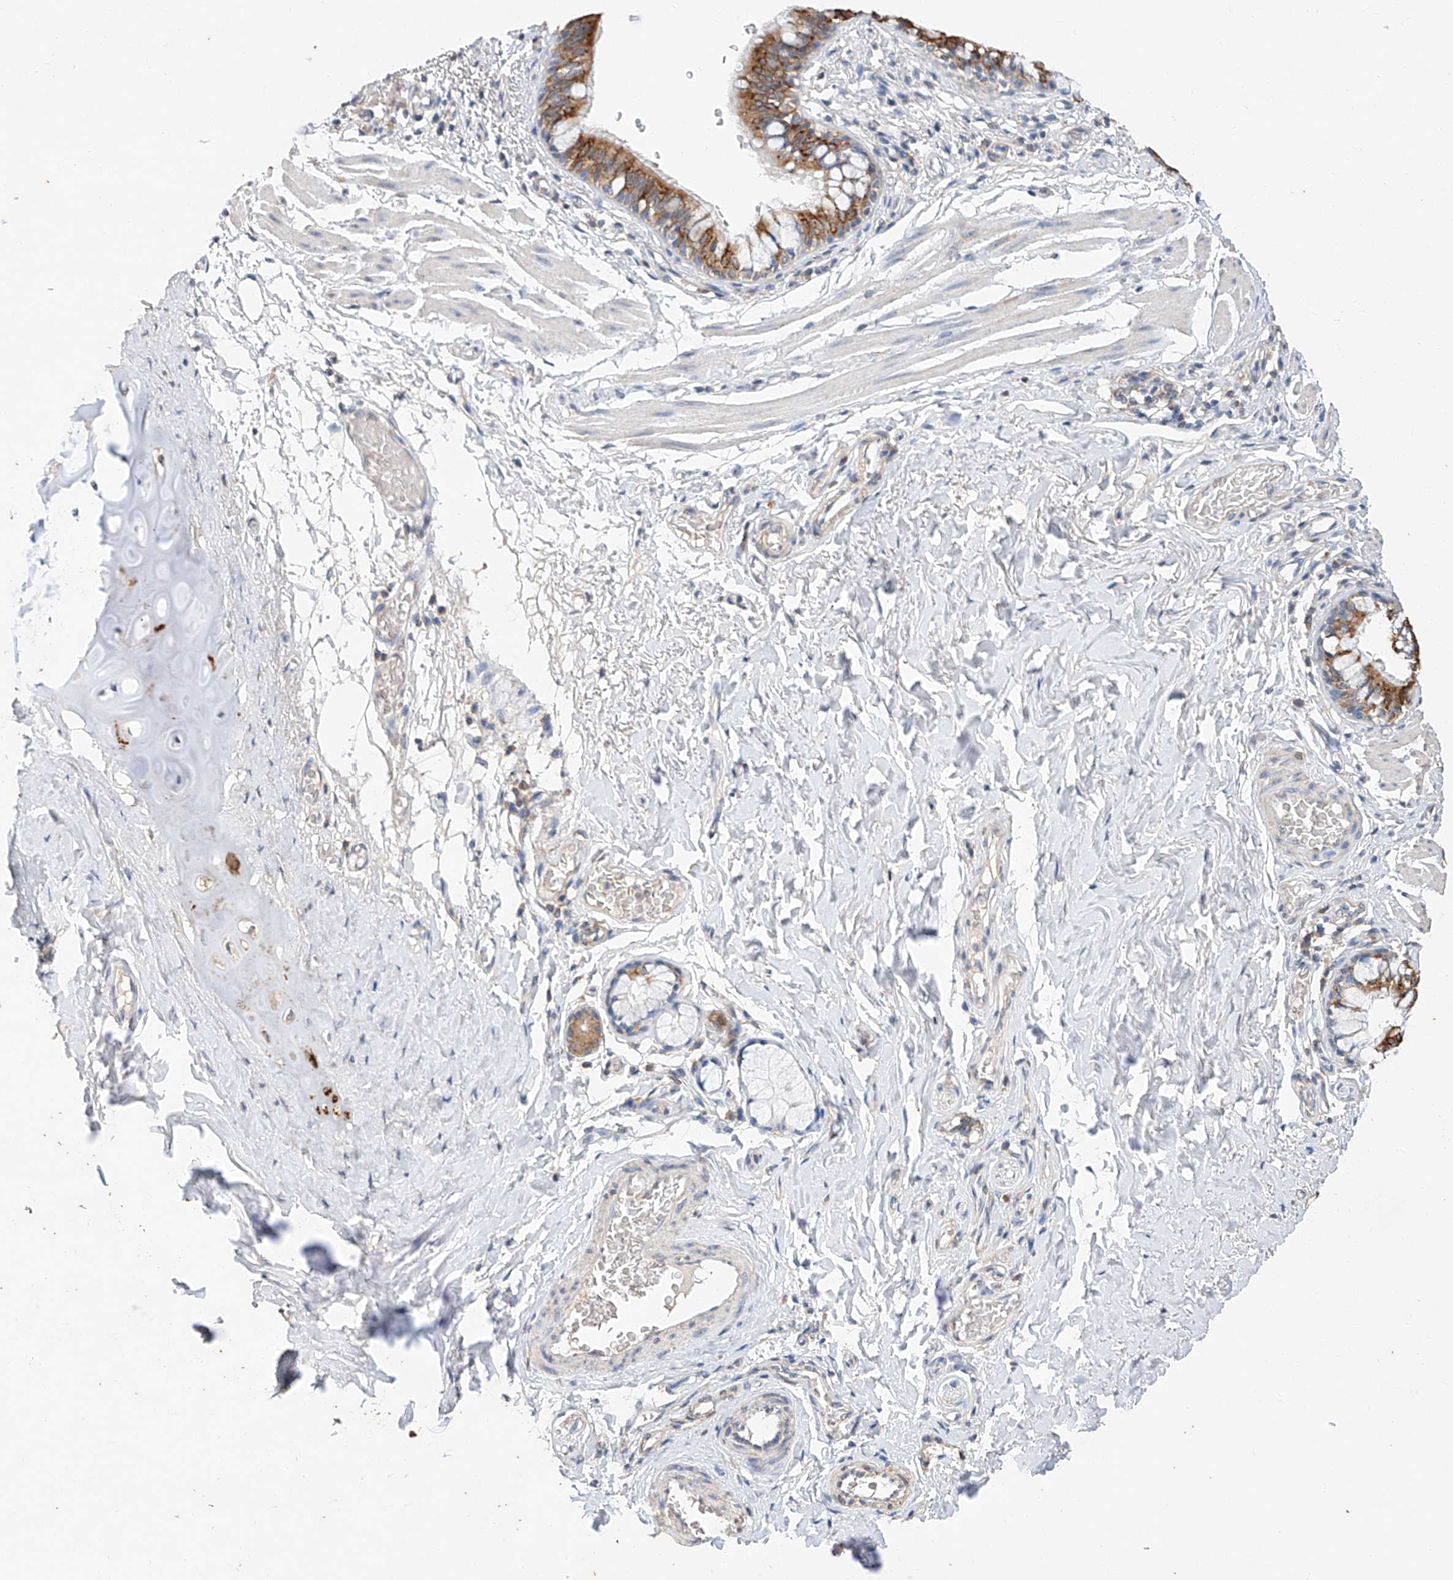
{"staining": {"intensity": "moderate", "quantity": ">75%", "location": "cytoplasmic/membranous"}, "tissue": "bronchus", "cell_type": "Respiratory epithelial cells", "image_type": "normal", "snomed": [{"axis": "morphology", "description": "Normal tissue, NOS"}, {"axis": "topography", "description": "Cartilage tissue"}, {"axis": "topography", "description": "Bronchus"}], "caption": "Immunohistochemical staining of benign human bronchus shows >75% levels of moderate cytoplasmic/membranous protein staining in about >75% of respiratory epithelial cells. (DAB (3,3'-diaminobenzidine) IHC with brightfield microscopy, high magnification).", "gene": "CERS4", "patient": {"sex": "female", "age": 36}}